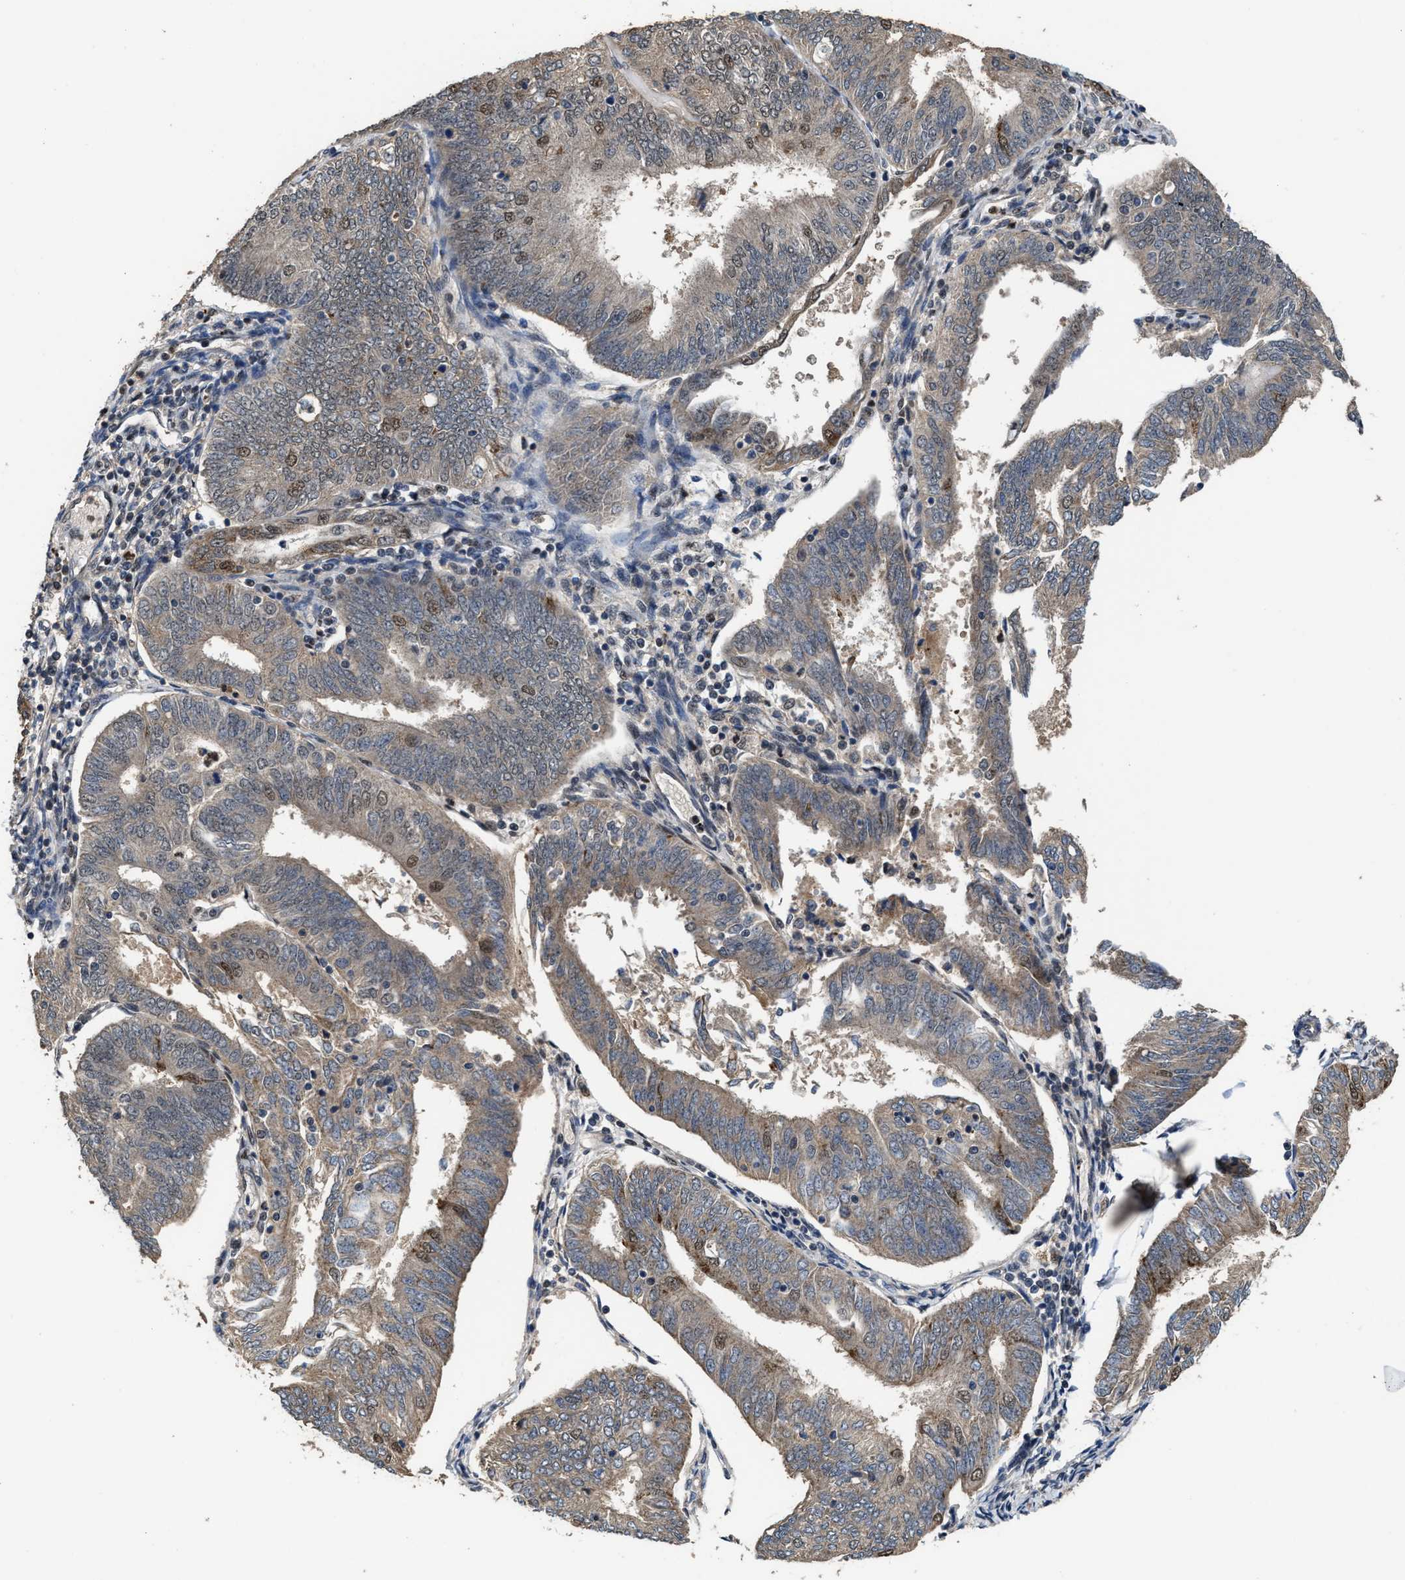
{"staining": {"intensity": "moderate", "quantity": "25%-75%", "location": "cytoplasmic/membranous,nuclear"}, "tissue": "endometrial cancer", "cell_type": "Tumor cells", "image_type": "cancer", "snomed": [{"axis": "morphology", "description": "Adenocarcinoma, NOS"}, {"axis": "topography", "description": "Endometrium"}], "caption": "Endometrial adenocarcinoma stained with a brown dye shows moderate cytoplasmic/membranous and nuclear positive staining in approximately 25%-75% of tumor cells.", "gene": "ZNF20", "patient": {"sex": "female", "age": 58}}